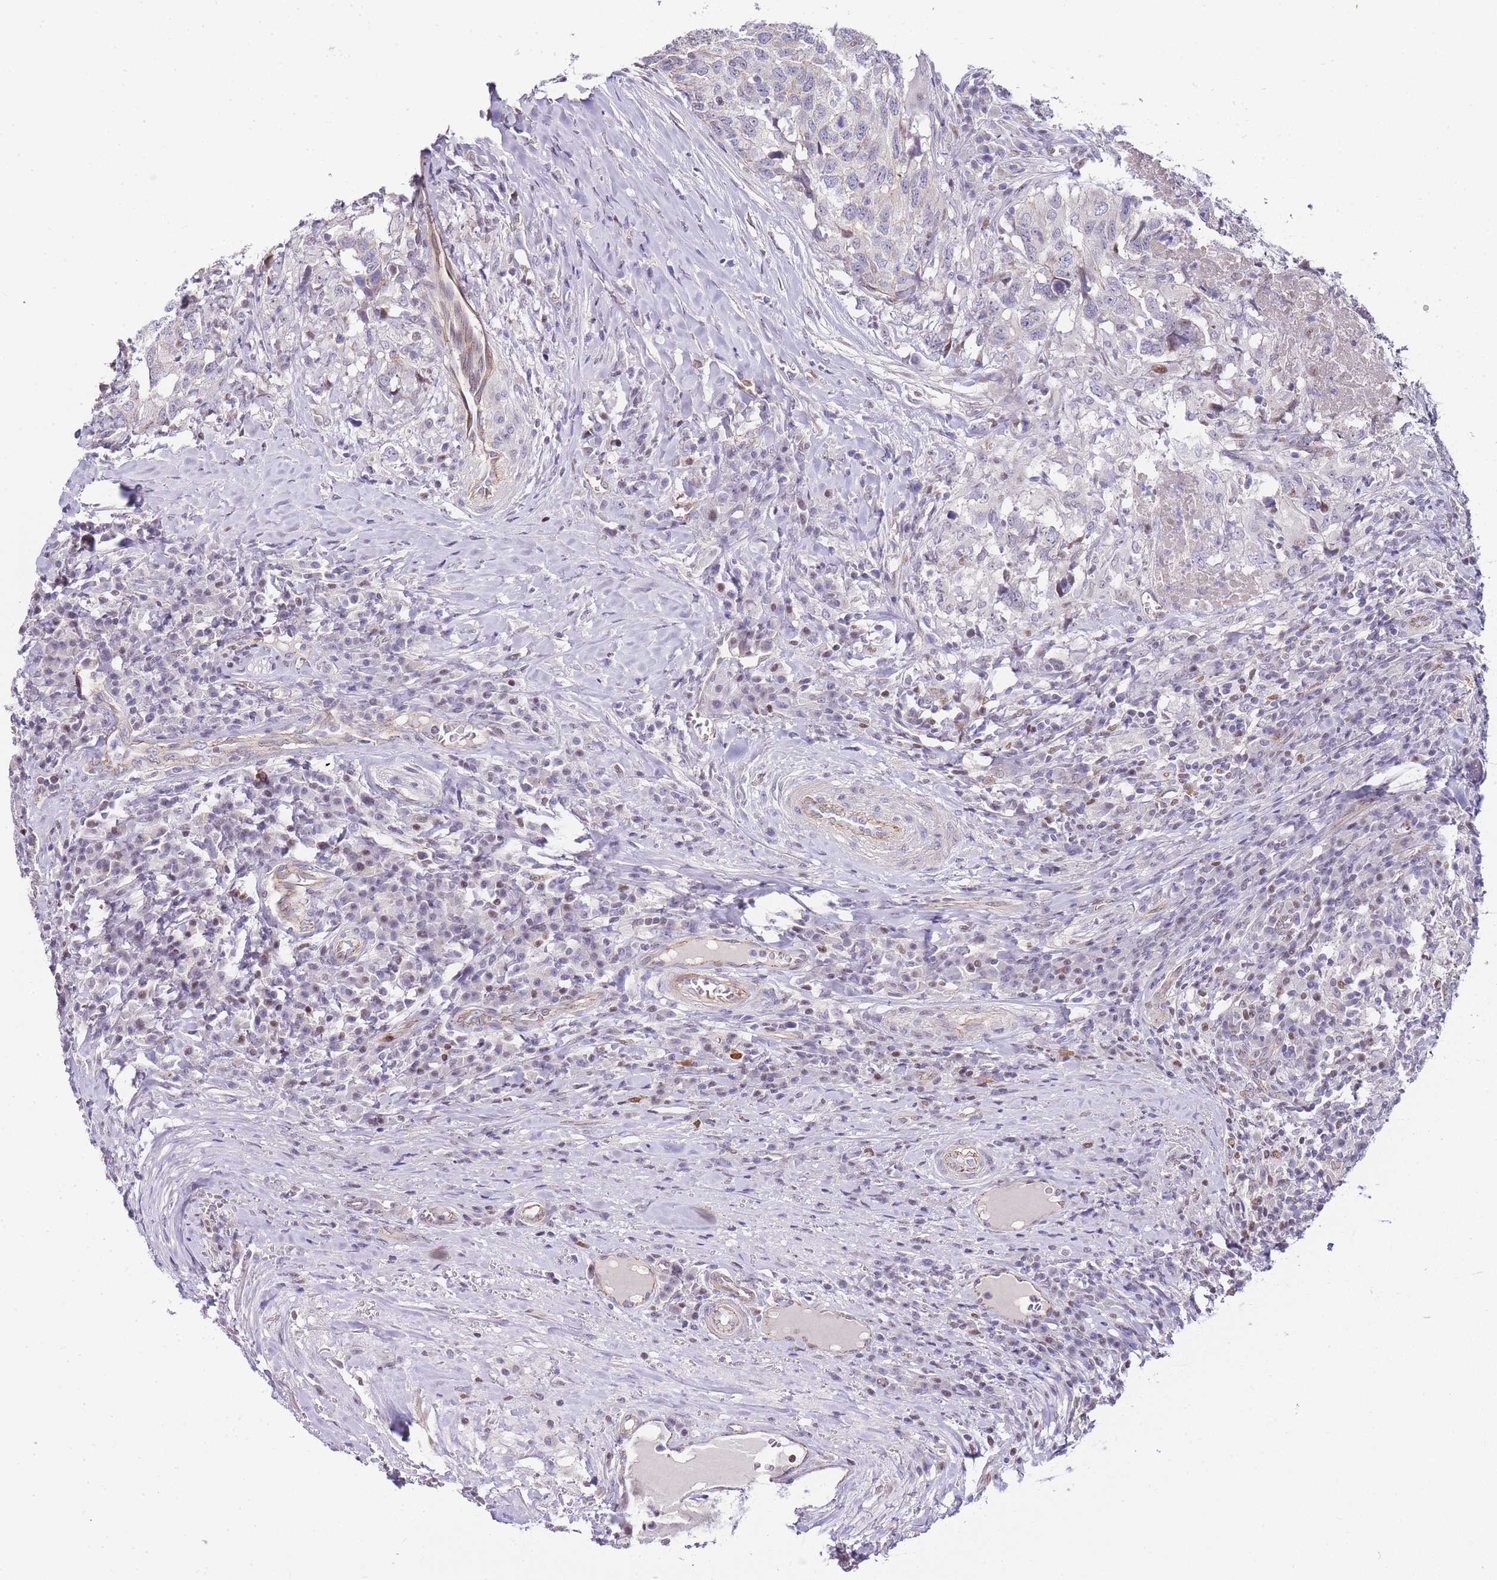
{"staining": {"intensity": "weak", "quantity": "<25%", "location": "cytoplasmic/membranous,nuclear"}, "tissue": "head and neck cancer", "cell_type": "Tumor cells", "image_type": "cancer", "snomed": [{"axis": "morphology", "description": "Squamous cell carcinoma, NOS"}, {"axis": "topography", "description": "Head-Neck"}], "caption": "Immunohistochemical staining of head and neck cancer displays no significant staining in tumor cells. The staining was performed using DAB to visualize the protein expression in brown, while the nuclei were stained in blue with hematoxylin (Magnification: 20x).", "gene": "CLBA1", "patient": {"sex": "male", "age": 66}}